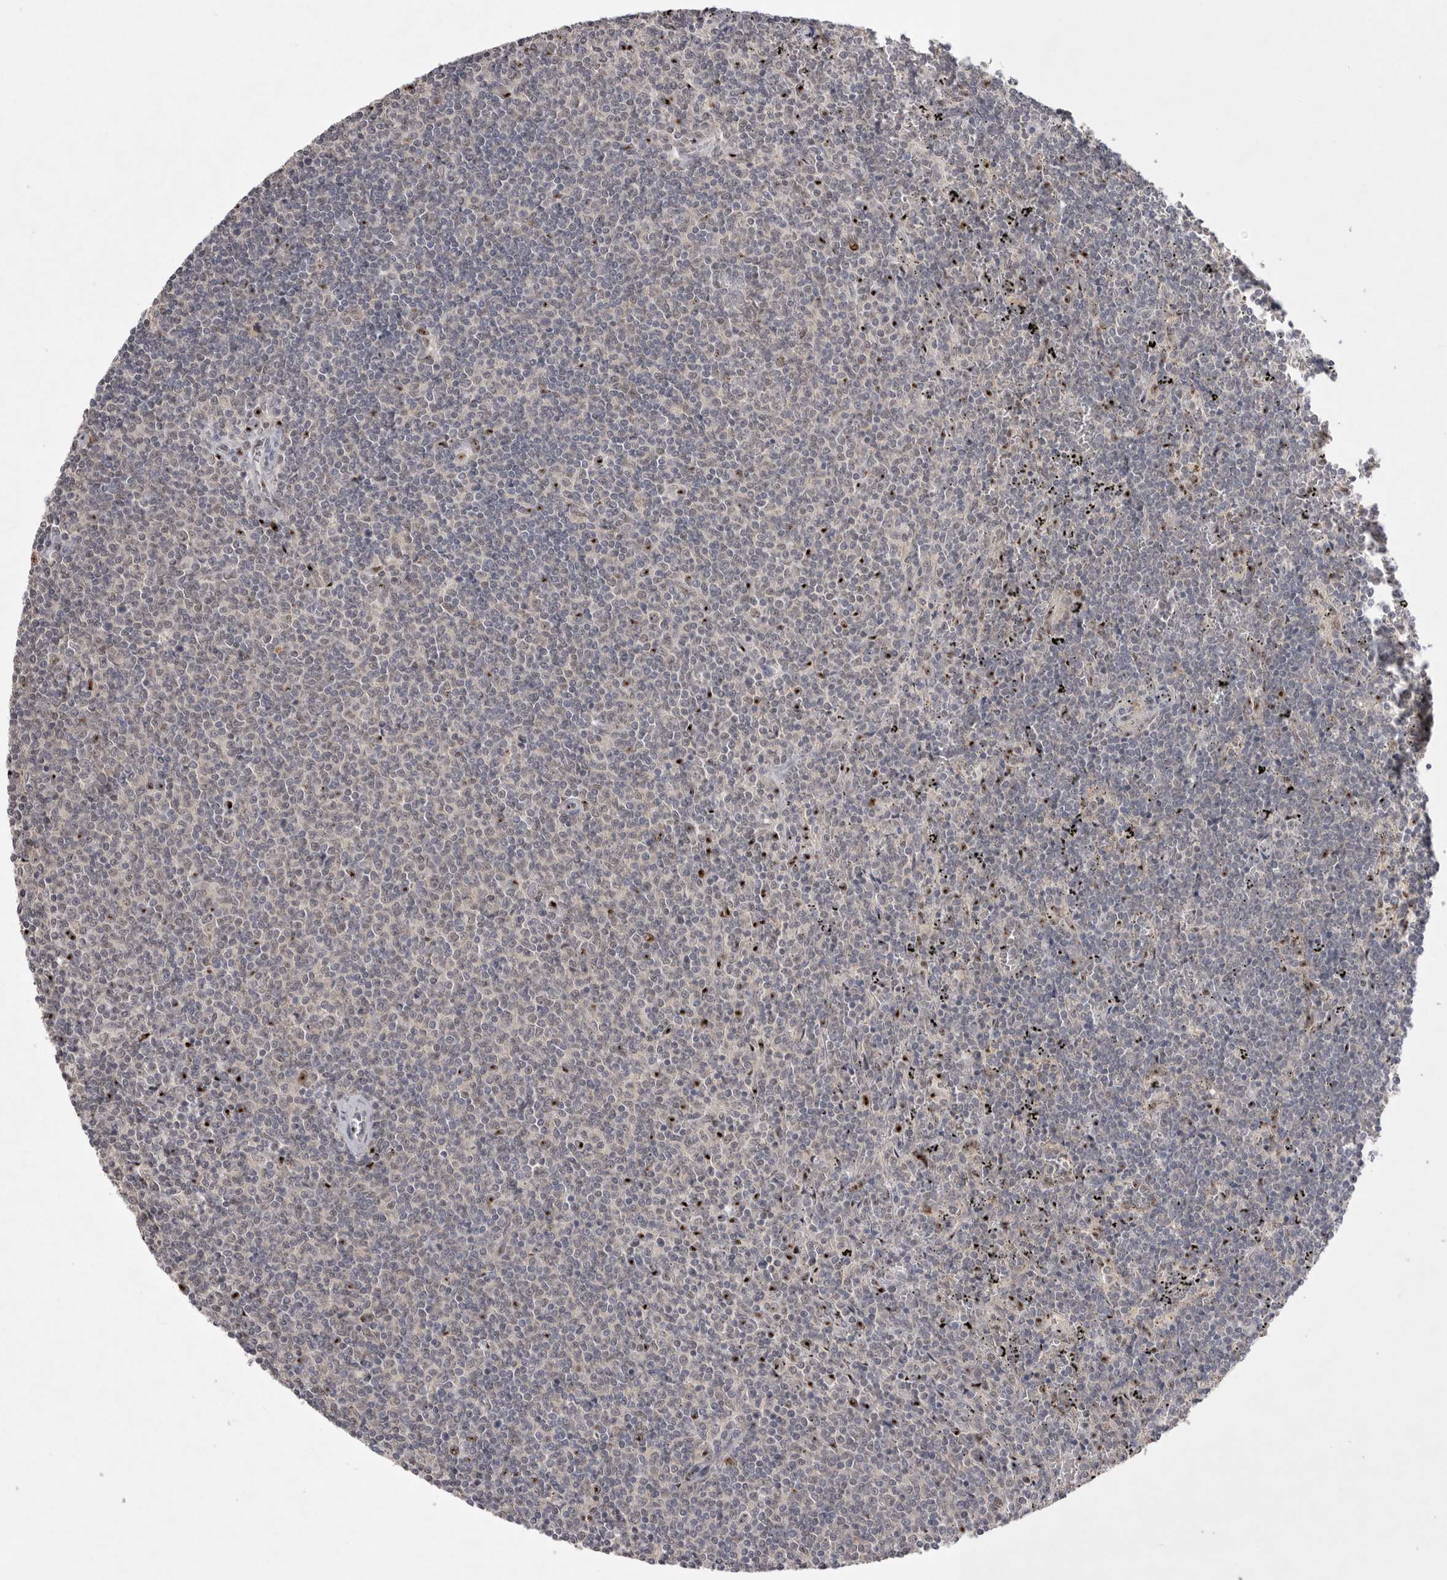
{"staining": {"intensity": "negative", "quantity": "none", "location": "none"}, "tissue": "lymphoma", "cell_type": "Tumor cells", "image_type": "cancer", "snomed": [{"axis": "morphology", "description": "Malignant lymphoma, non-Hodgkin's type, Low grade"}, {"axis": "topography", "description": "Spleen"}], "caption": "There is no significant positivity in tumor cells of malignant lymphoma, non-Hodgkin's type (low-grade). Brightfield microscopy of immunohistochemistry stained with DAB (3,3'-diaminobenzidine) (brown) and hematoxylin (blue), captured at high magnification.", "gene": "HUS1", "patient": {"sex": "female", "age": 50}}